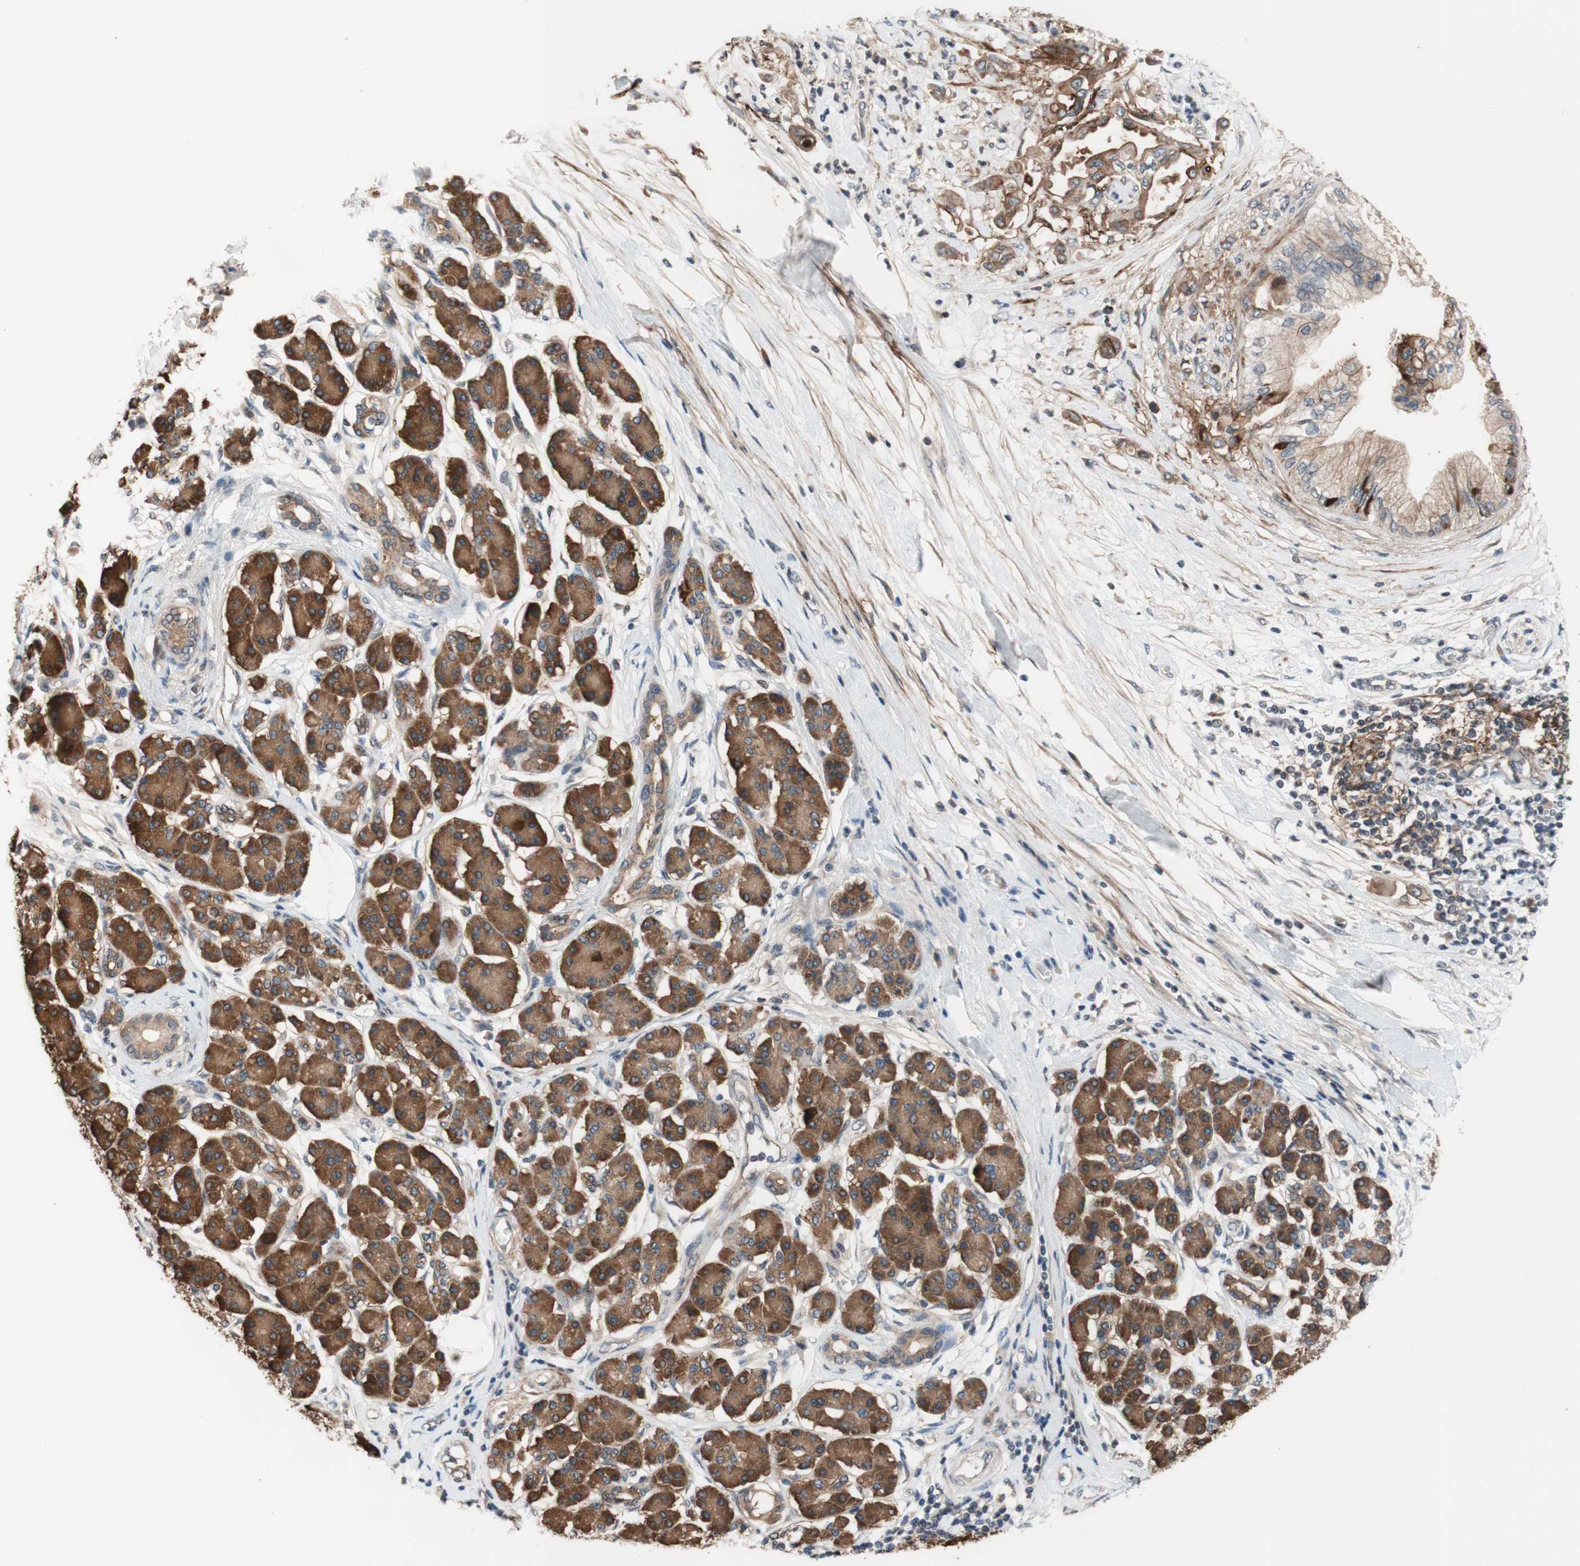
{"staining": {"intensity": "moderate", "quantity": "25%-75%", "location": "cytoplasmic/membranous"}, "tissue": "pancreatic cancer", "cell_type": "Tumor cells", "image_type": "cancer", "snomed": [{"axis": "morphology", "description": "Adenocarcinoma, NOS"}, {"axis": "morphology", "description": "Adenocarcinoma, metastatic, NOS"}, {"axis": "topography", "description": "Lymph node"}, {"axis": "topography", "description": "Pancreas"}, {"axis": "topography", "description": "Duodenum"}], "caption": "Protein staining by immunohistochemistry demonstrates moderate cytoplasmic/membranous expression in approximately 25%-75% of tumor cells in pancreatic cancer.", "gene": "CD55", "patient": {"sex": "female", "age": 64}}